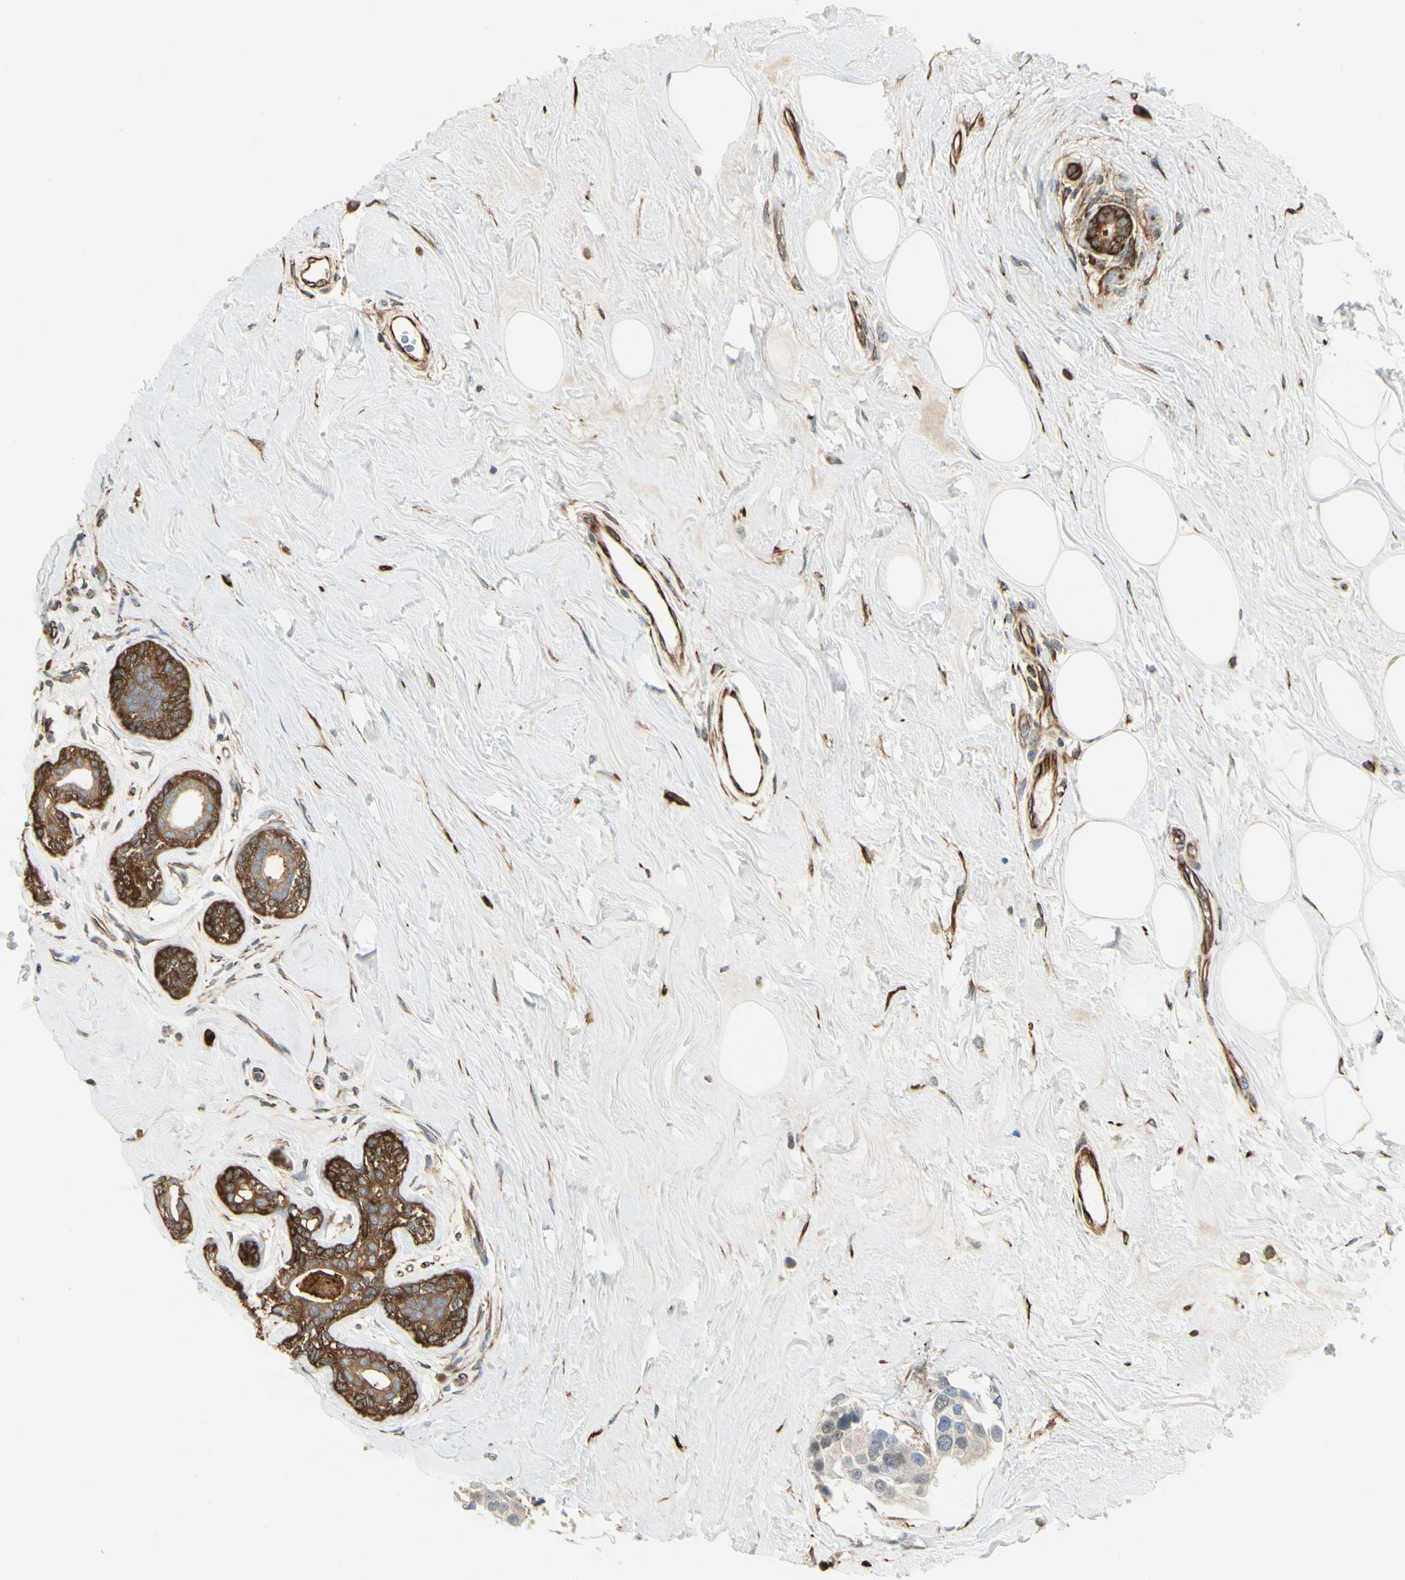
{"staining": {"intensity": "weak", "quantity": "<25%", "location": "cytoplasmic/membranous,nuclear"}, "tissue": "breast cancer", "cell_type": "Tumor cells", "image_type": "cancer", "snomed": [{"axis": "morphology", "description": "Normal tissue, NOS"}, {"axis": "morphology", "description": "Duct carcinoma"}, {"axis": "topography", "description": "Breast"}], "caption": "Tumor cells are negative for brown protein staining in breast cancer.", "gene": "FTH1", "patient": {"sex": "female", "age": 39}}